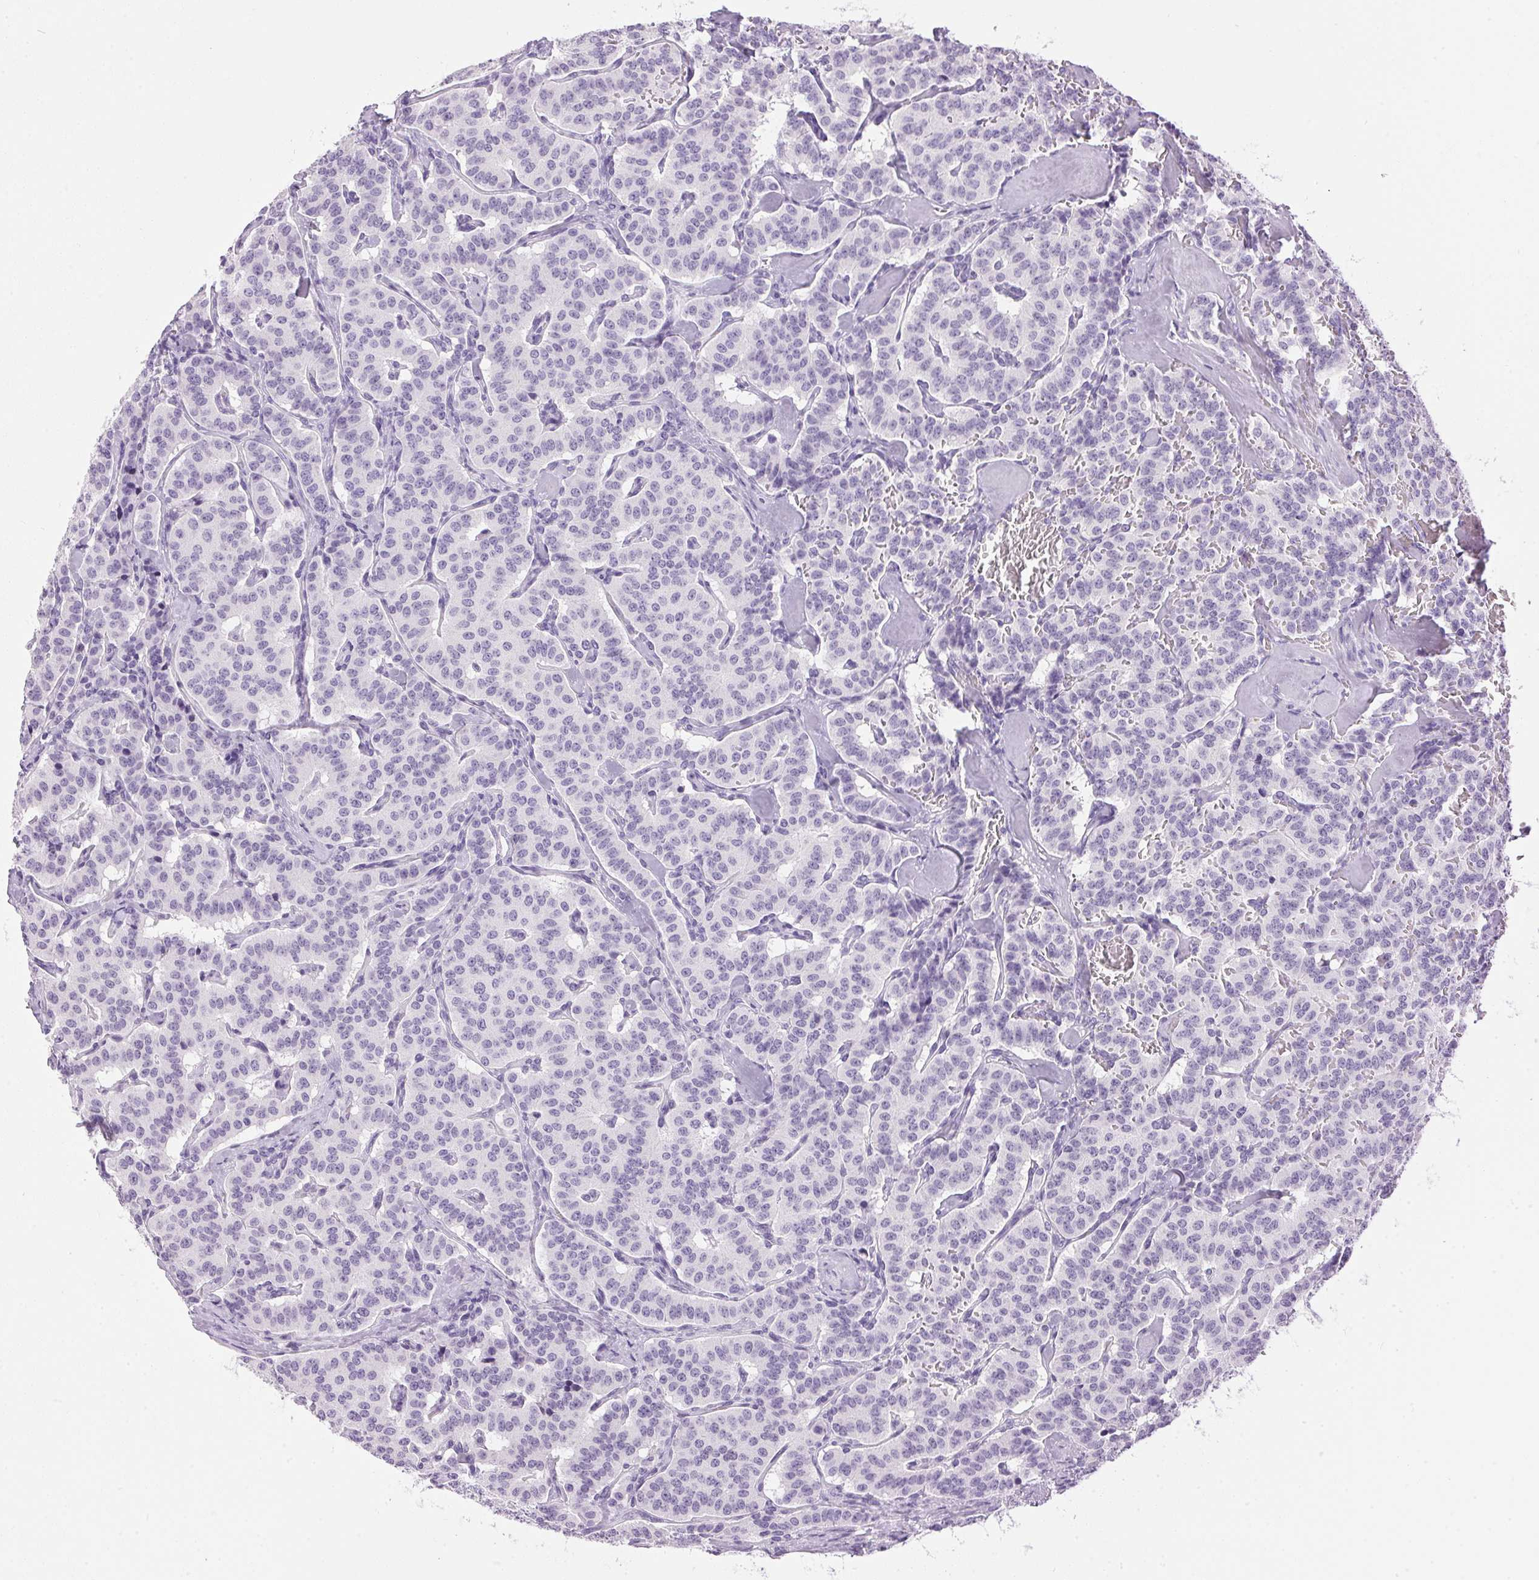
{"staining": {"intensity": "negative", "quantity": "none", "location": "none"}, "tissue": "carcinoid", "cell_type": "Tumor cells", "image_type": "cancer", "snomed": [{"axis": "morphology", "description": "Carcinoid, malignant, NOS"}, {"axis": "topography", "description": "Lung"}], "caption": "Tumor cells are negative for protein expression in human carcinoid.", "gene": "SP7", "patient": {"sex": "female", "age": 46}}